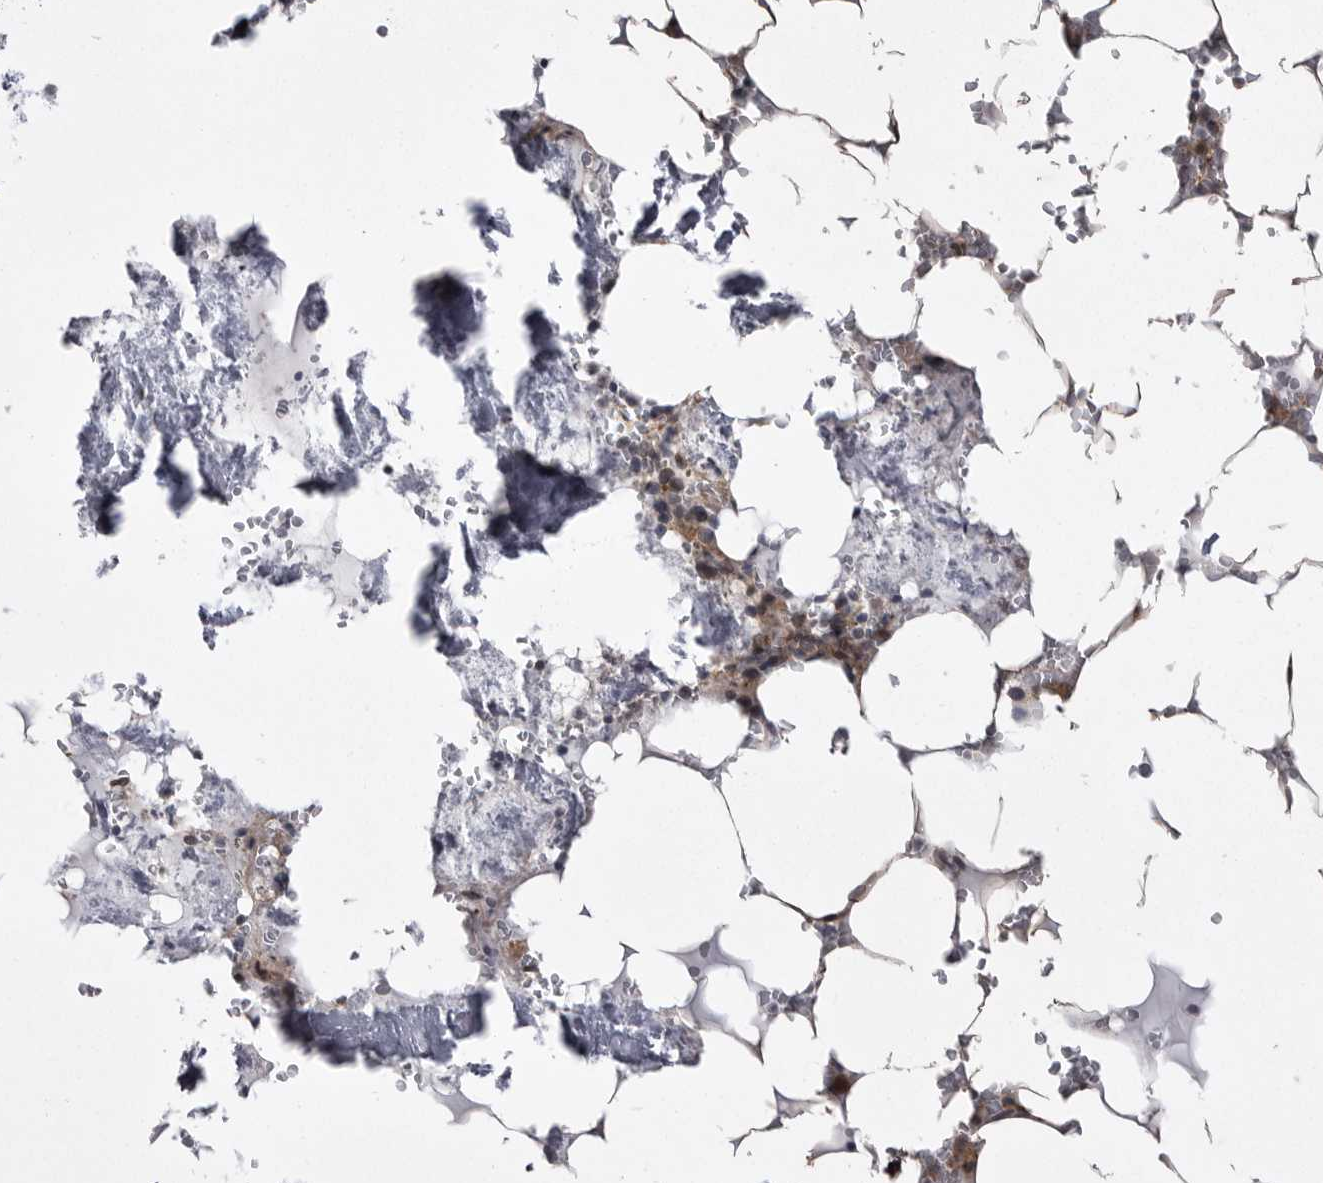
{"staining": {"intensity": "weak", "quantity": "<25%", "location": "cytoplasmic/membranous"}, "tissue": "bone marrow", "cell_type": "Hematopoietic cells", "image_type": "normal", "snomed": [{"axis": "morphology", "description": "Normal tissue, NOS"}, {"axis": "topography", "description": "Bone marrow"}], "caption": "This is an immunohistochemistry (IHC) histopathology image of unremarkable human bone marrow. There is no positivity in hematopoietic cells.", "gene": "ABL1", "patient": {"sex": "male", "age": 70}}